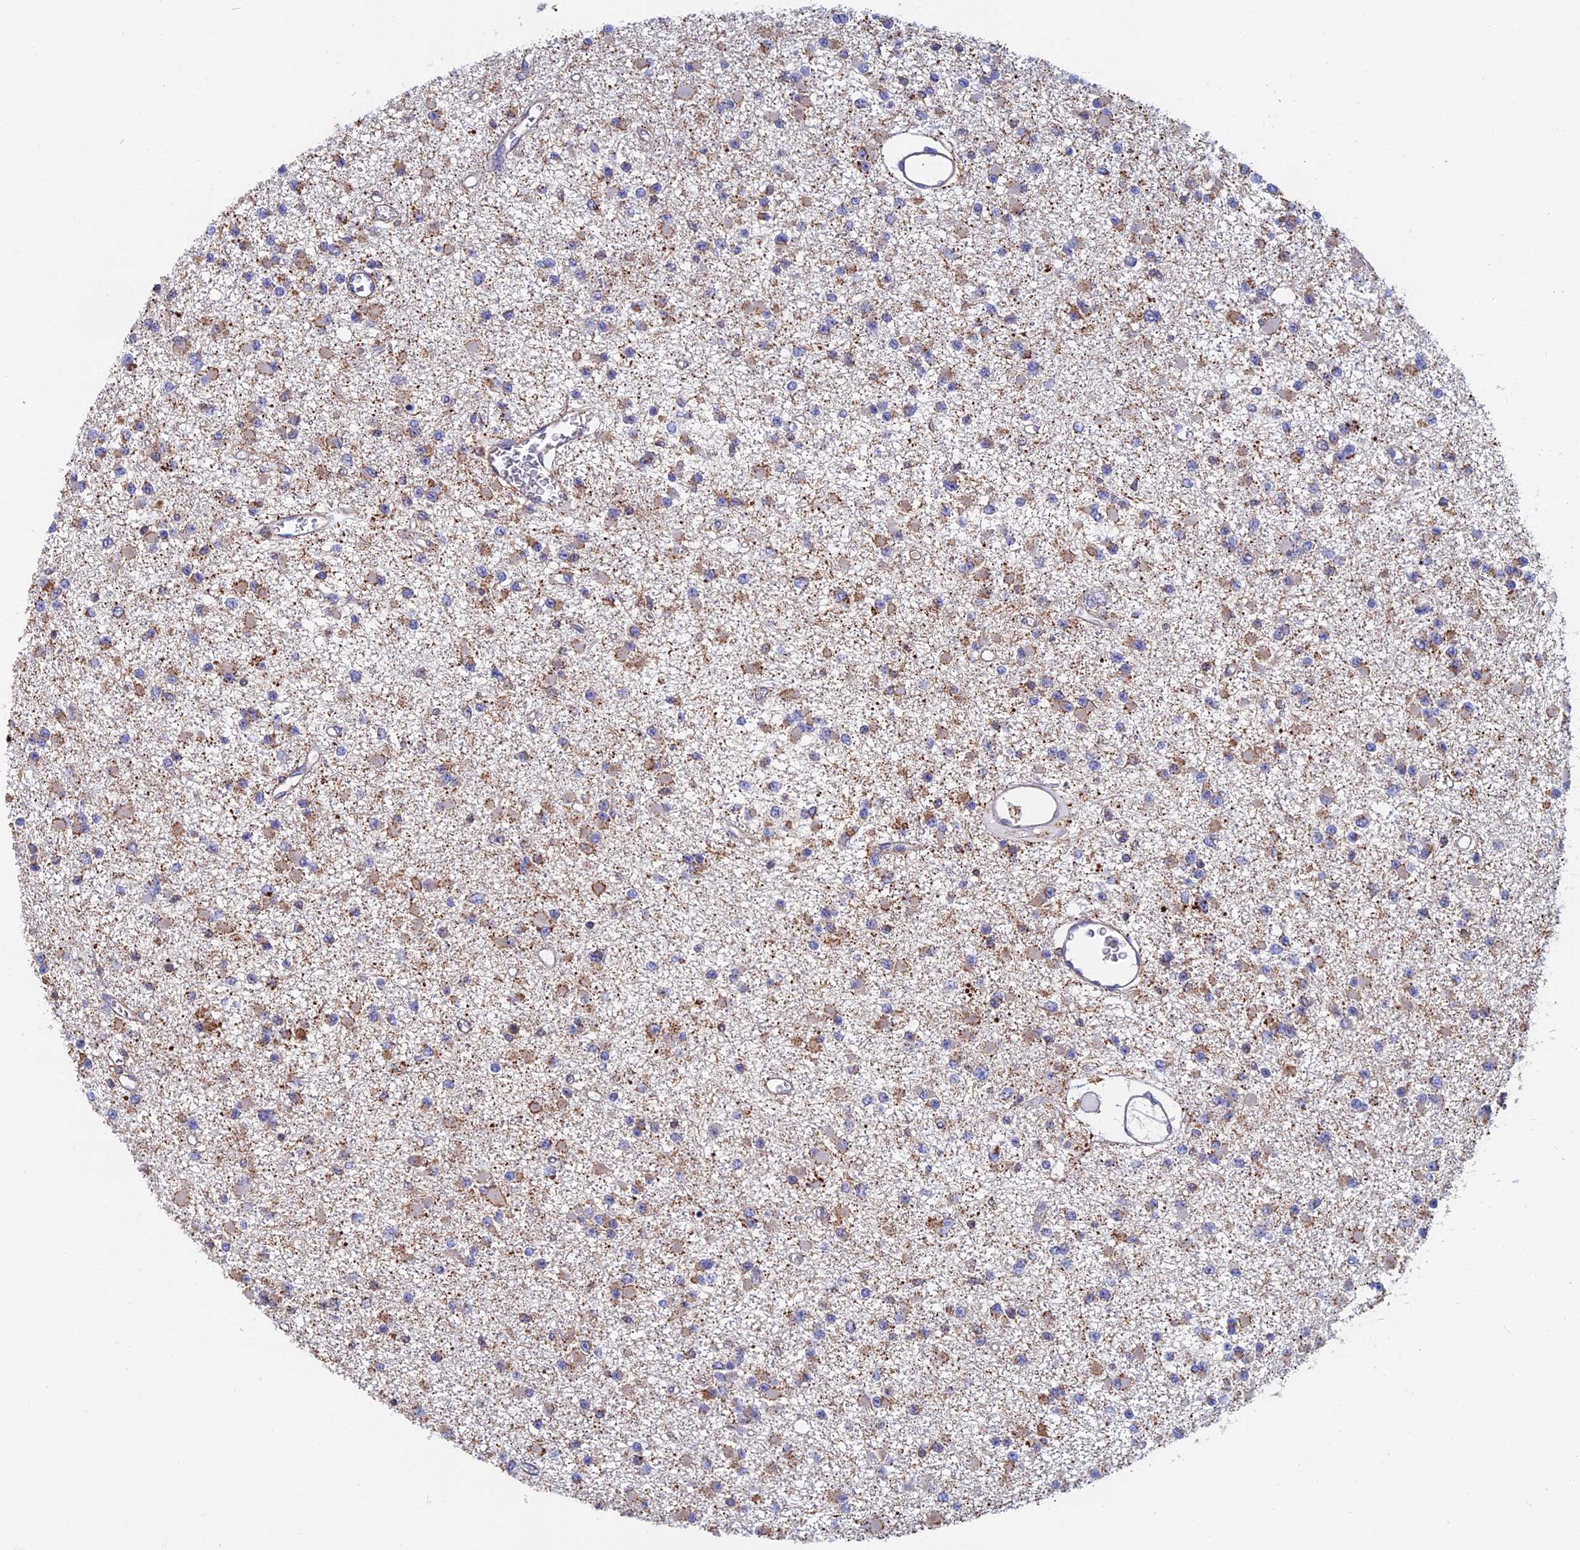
{"staining": {"intensity": "weak", "quantity": "25%-75%", "location": "cytoplasmic/membranous"}, "tissue": "glioma", "cell_type": "Tumor cells", "image_type": "cancer", "snomed": [{"axis": "morphology", "description": "Glioma, malignant, Low grade"}, {"axis": "topography", "description": "Brain"}], "caption": "Malignant glioma (low-grade) stained for a protein (brown) shows weak cytoplasmic/membranous positive positivity in about 25%-75% of tumor cells.", "gene": "HSD17B8", "patient": {"sex": "female", "age": 22}}